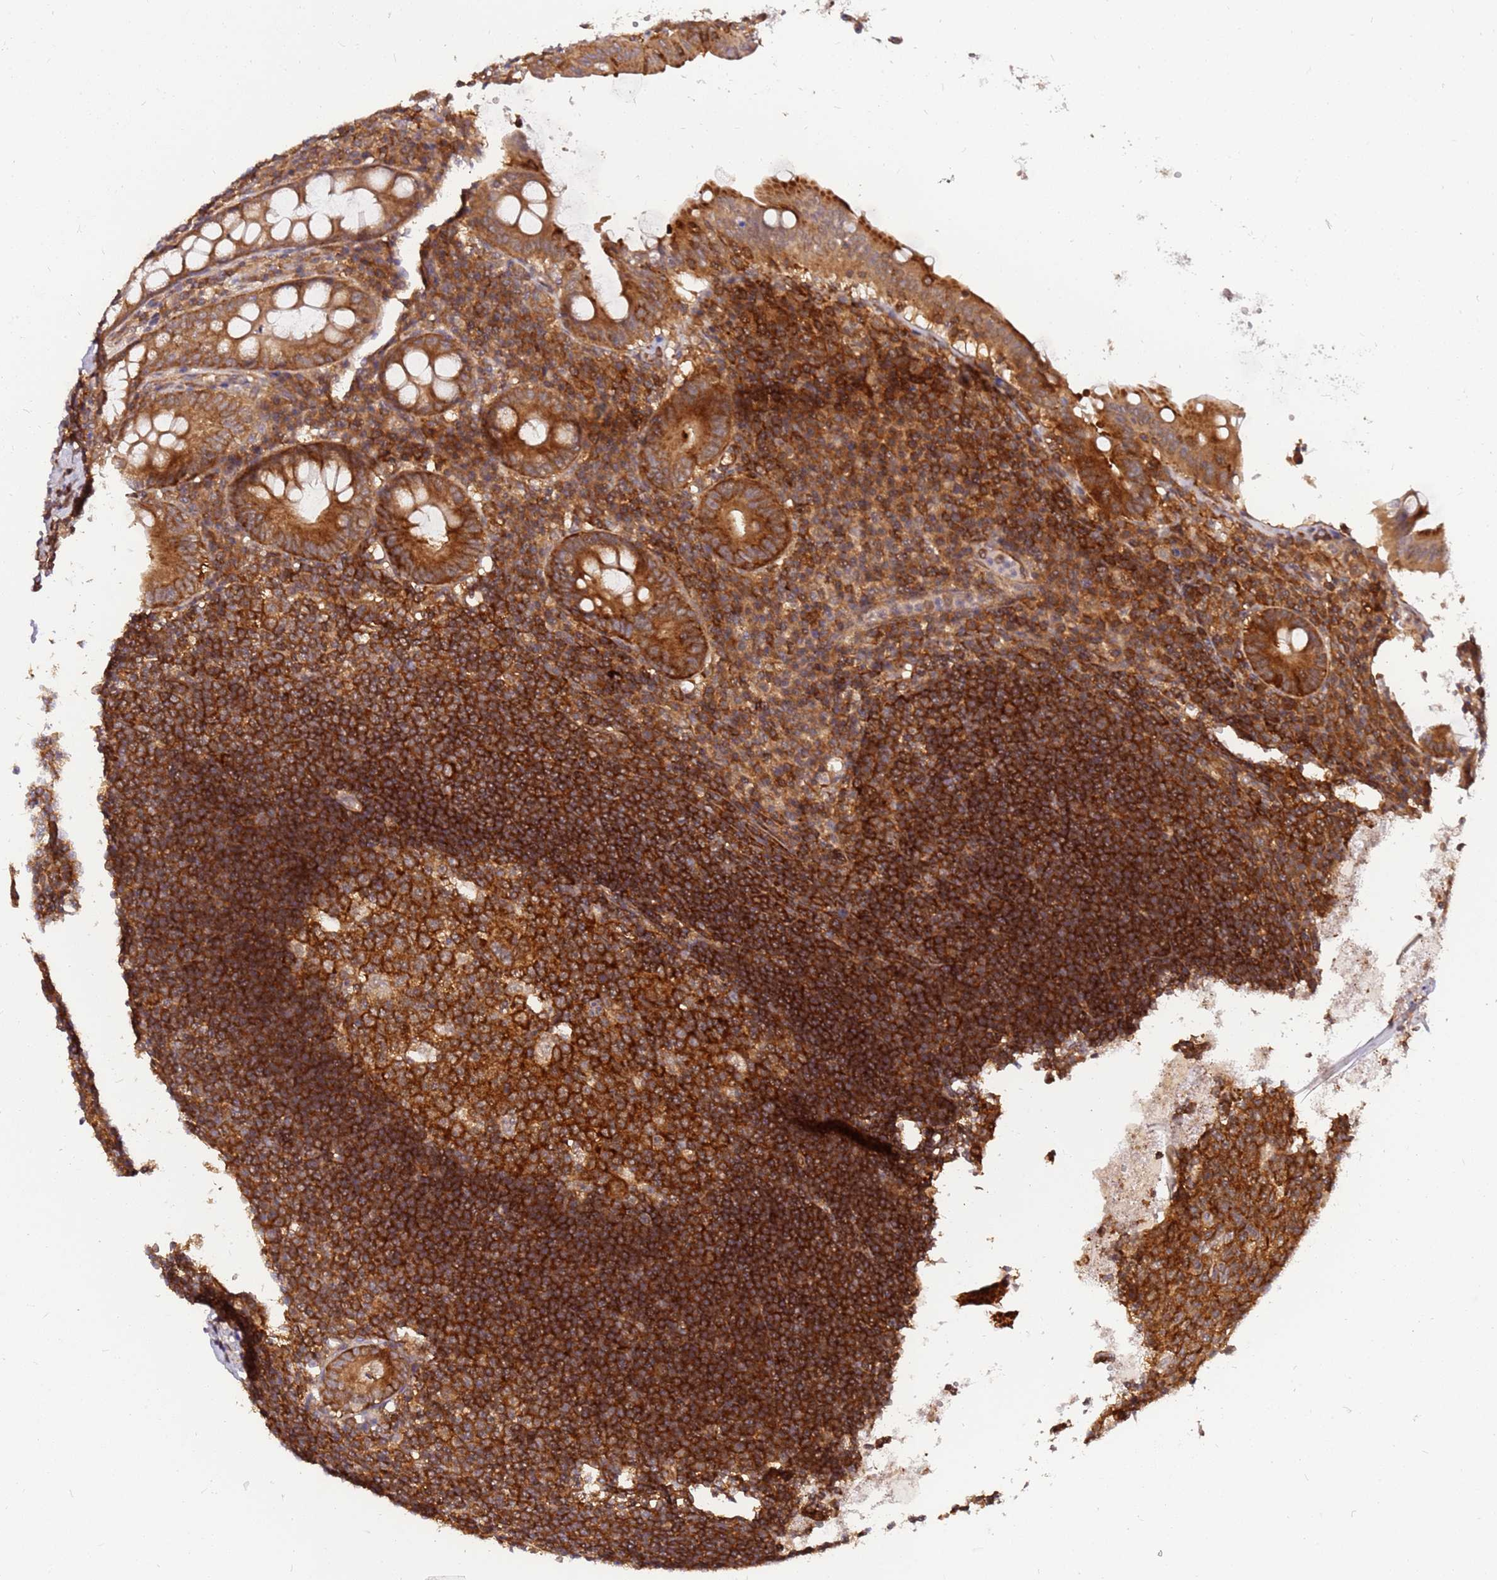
{"staining": {"intensity": "strong", "quantity": ">75%", "location": "cytoplasmic/membranous"}, "tissue": "appendix", "cell_type": "Glandular cells", "image_type": "normal", "snomed": [{"axis": "morphology", "description": "Normal tissue, NOS"}, {"axis": "topography", "description": "Appendix"}], "caption": "Immunohistochemistry (IHC) micrograph of benign appendix: human appendix stained using immunohistochemistry (IHC) exhibits high levels of strong protein expression localized specifically in the cytoplasmic/membranous of glandular cells, appearing as a cytoplasmic/membranous brown color.", "gene": "PIH1D1", "patient": {"sex": "female", "age": 54}}